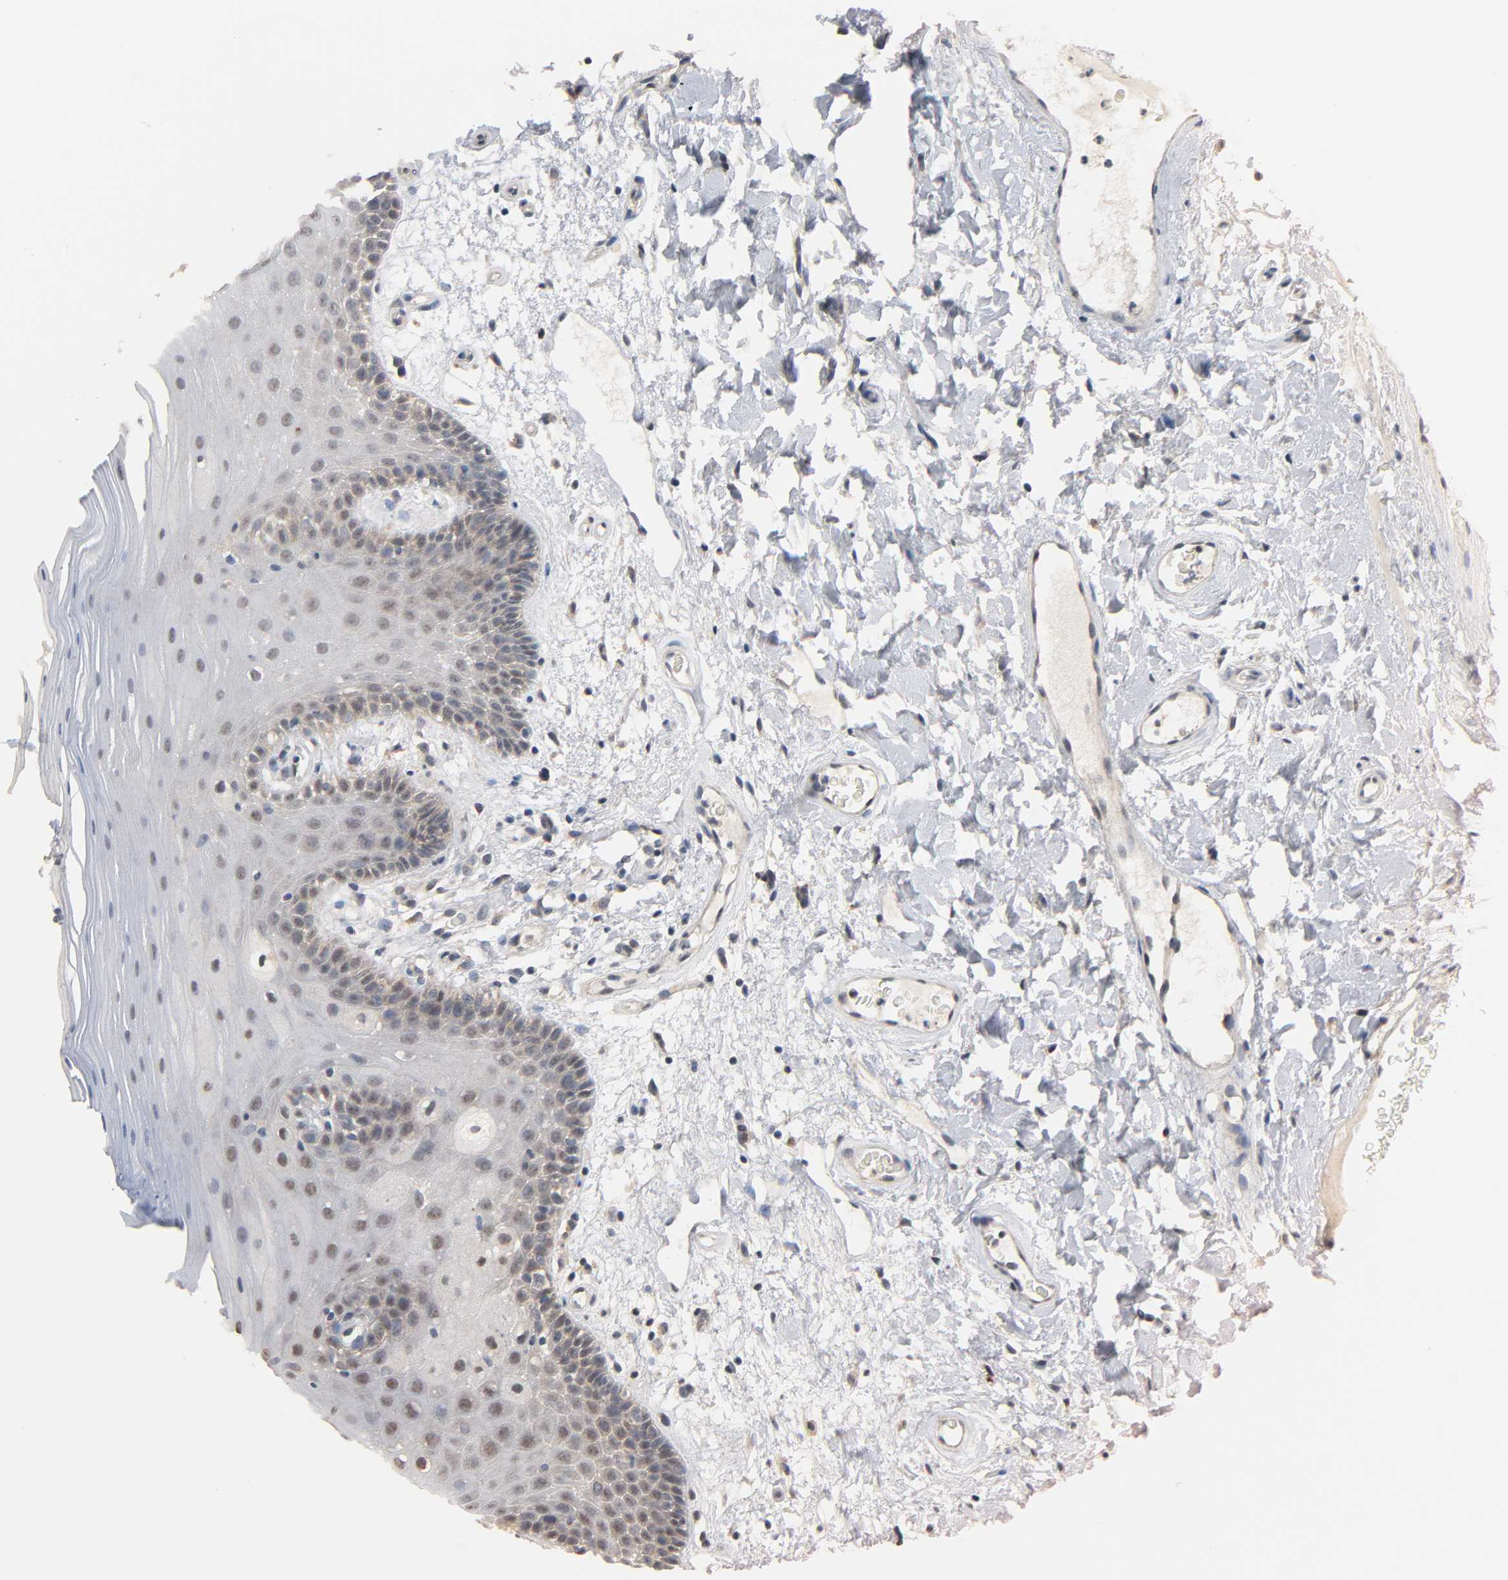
{"staining": {"intensity": "weak", "quantity": "25%-75%", "location": "cytoplasmic/membranous,nuclear"}, "tissue": "oral mucosa", "cell_type": "Squamous epithelial cells", "image_type": "normal", "snomed": [{"axis": "morphology", "description": "Normal tissue, NOS"}, {"axis": "morphology", "description": "Squamous cell carcinoma, NOS"}, {"axis": "topography", "description": "Skeletal muscle"}, {"axis": "topography", "description": "Oral tissue"}, {"axis": "topography", "description": "Head-Neck"}], "caption": "Immunohistochemical staining of normal human oral mucosa reveals 25%-75% levels of weak cytoplasmic/membranous,nuclear protein expression in approximately 25%-75% of squamous epithelial cells.", "gene": "HDAC6", "patient": {"sex": "male", "age": 71}}